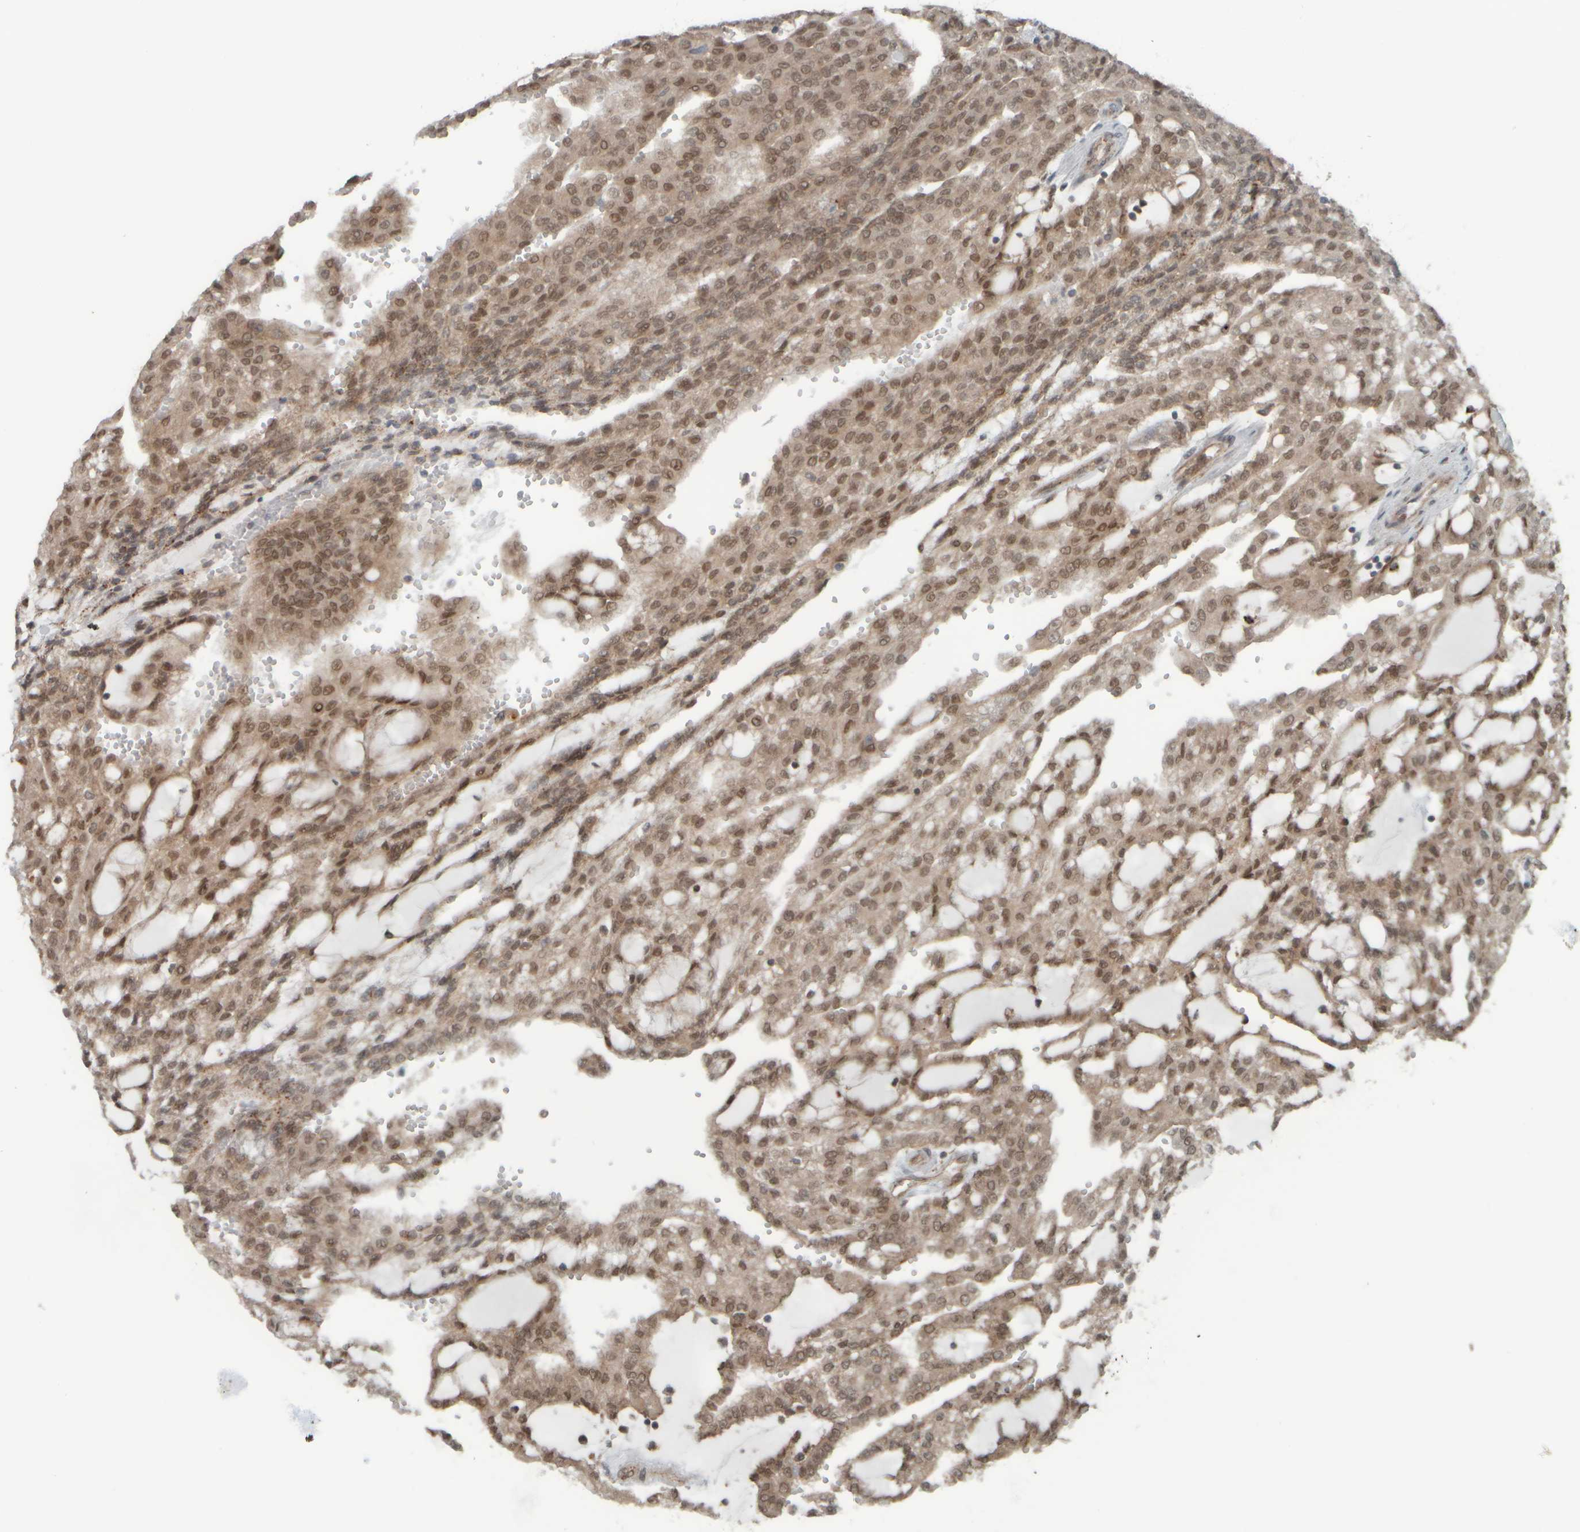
{"staining": {"intensity": "weak", "quantity": ">75%", "location": "cytoplasmic/membranous,nuclear"}, "tissue": "renal cancer", "cell_type": "Tumor cells", "image_type": "cancer", "snomed": [{"axis": "morphology", "description": "Adenocarcinoma, NOS"}, {"axis": "topography", "description": "Kidney"}], "caption": "Protein staining demonstrates weak cytoplasmic/membranous and nuclear staining in about >75% of tumor cells in renal cancer (adenocarcinoma). The protein of interest is stained brown, and the nuclei are stained in blue (DAB IHC with brightfield microscopy, high magnification).", "gene": "GIGYF1", "patient": {"sex": "male", "age": 63}}